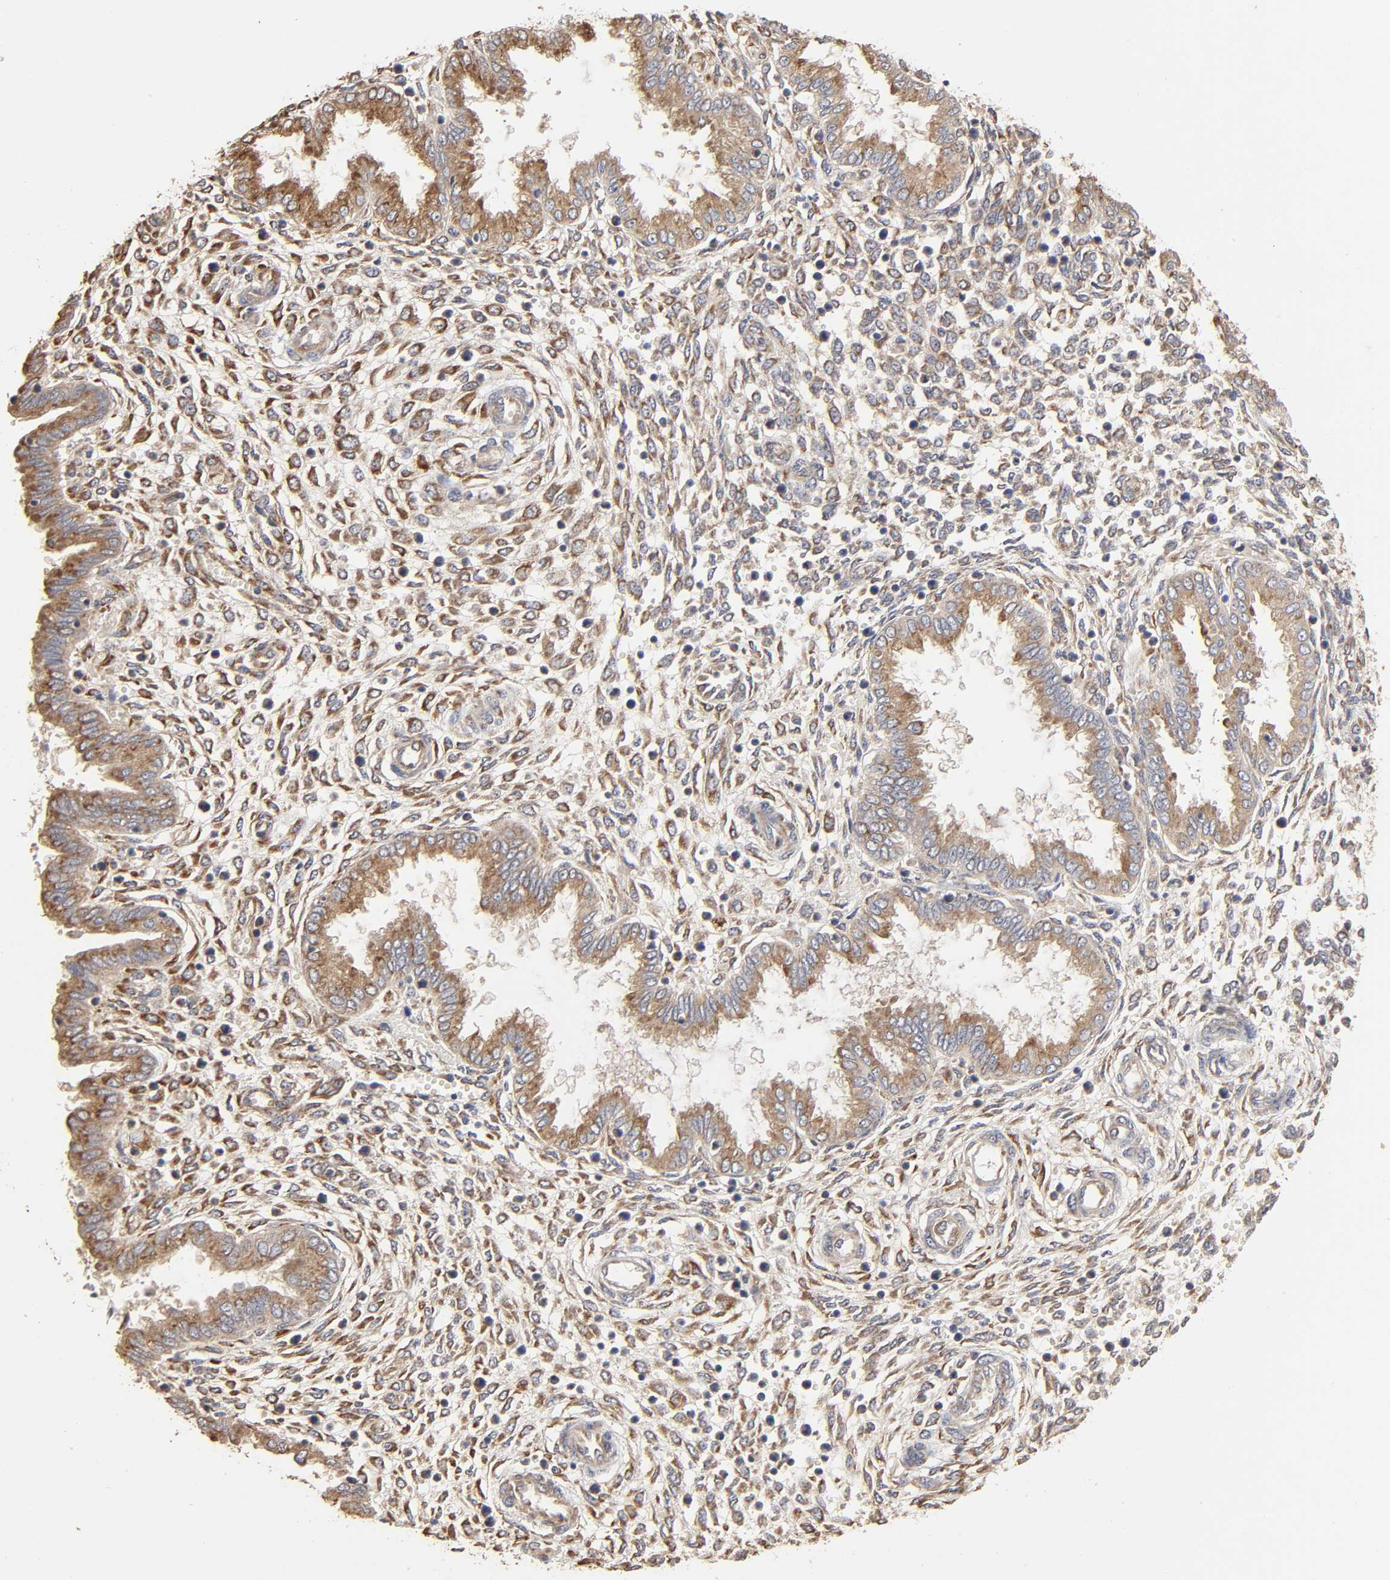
{"staining": {"intensity": "moderate", "quantity": ">75%", "location": "cytoplasmic/membranous"}, "tissue": "endometrium", "cell_type": "Cells in endometrial stroma", "image_type": "normal", "snomed": [{"axis": "morphology", "description": "Normal tissue, NOS"}, {"axis": "topography", "description": "Endometrium"}], "caption": "Protein staining shows moderate cytoplasmic/membranous expression in approximately >75% of cells in endometrial stroma in normal endometrium.", "gene": "EIF4G2", "patient": {"sex": "female", "age": 33}}